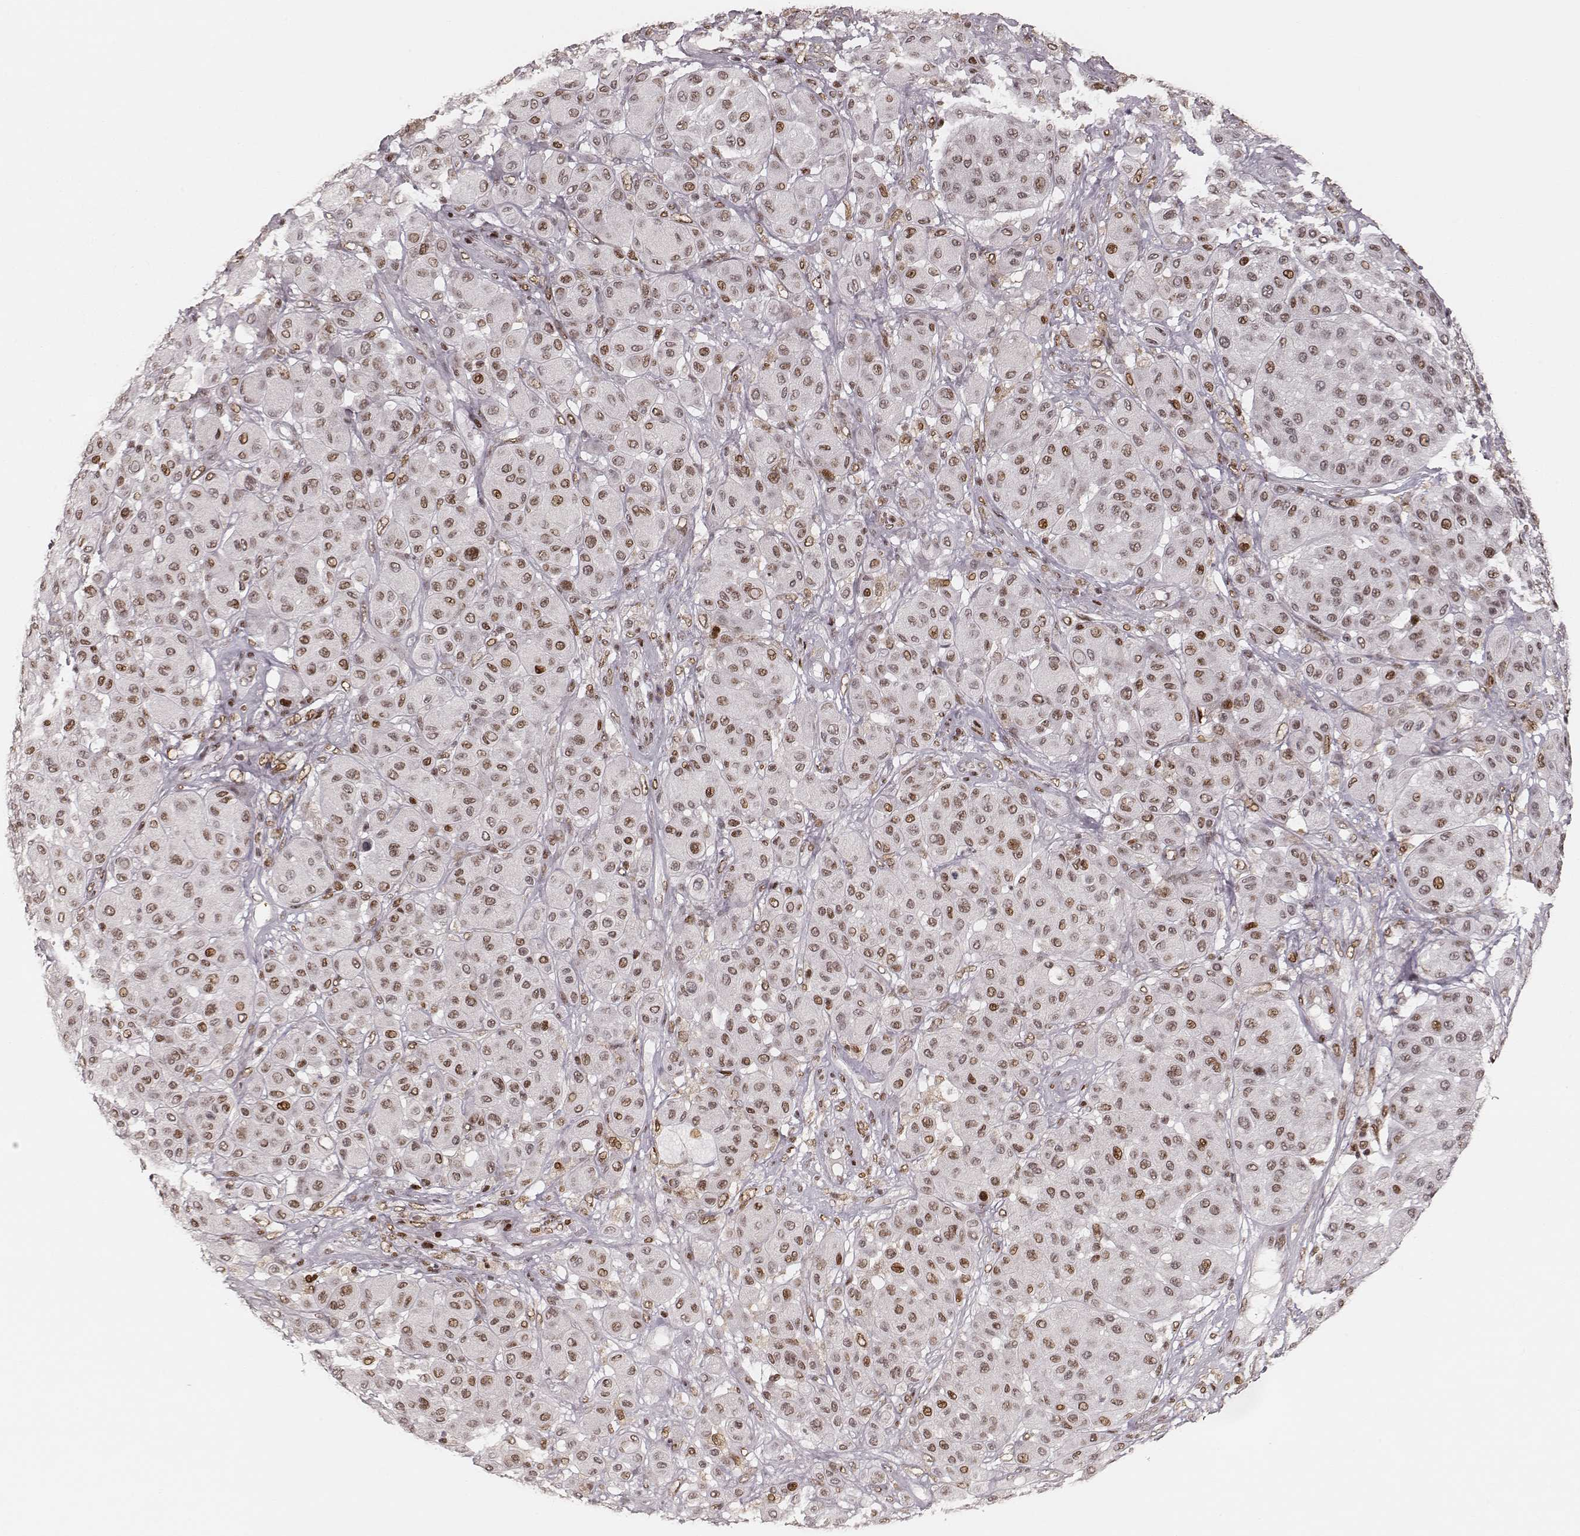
{"staining": {"intensity": "moderate", "quantity": ">75%", "location": "nuclear"}, "tissue": "melanoma", "cell_type": "Tumor cells", "image_type": "cancer", "snomed": [{"axis": "morphology", "description": "Malignant melanoma, Metastatic site"}, {"axis": "topography", "description": "Smooth muscle"}], "caption": "Human malignant melanoma (metastatic site) stained for a protein (brown) exhibits moderate nuclear positive expression in approximately >75% of tumor cells.", "gene": "HNRNPC", "patient": {"sex": "male", "age": 41}}